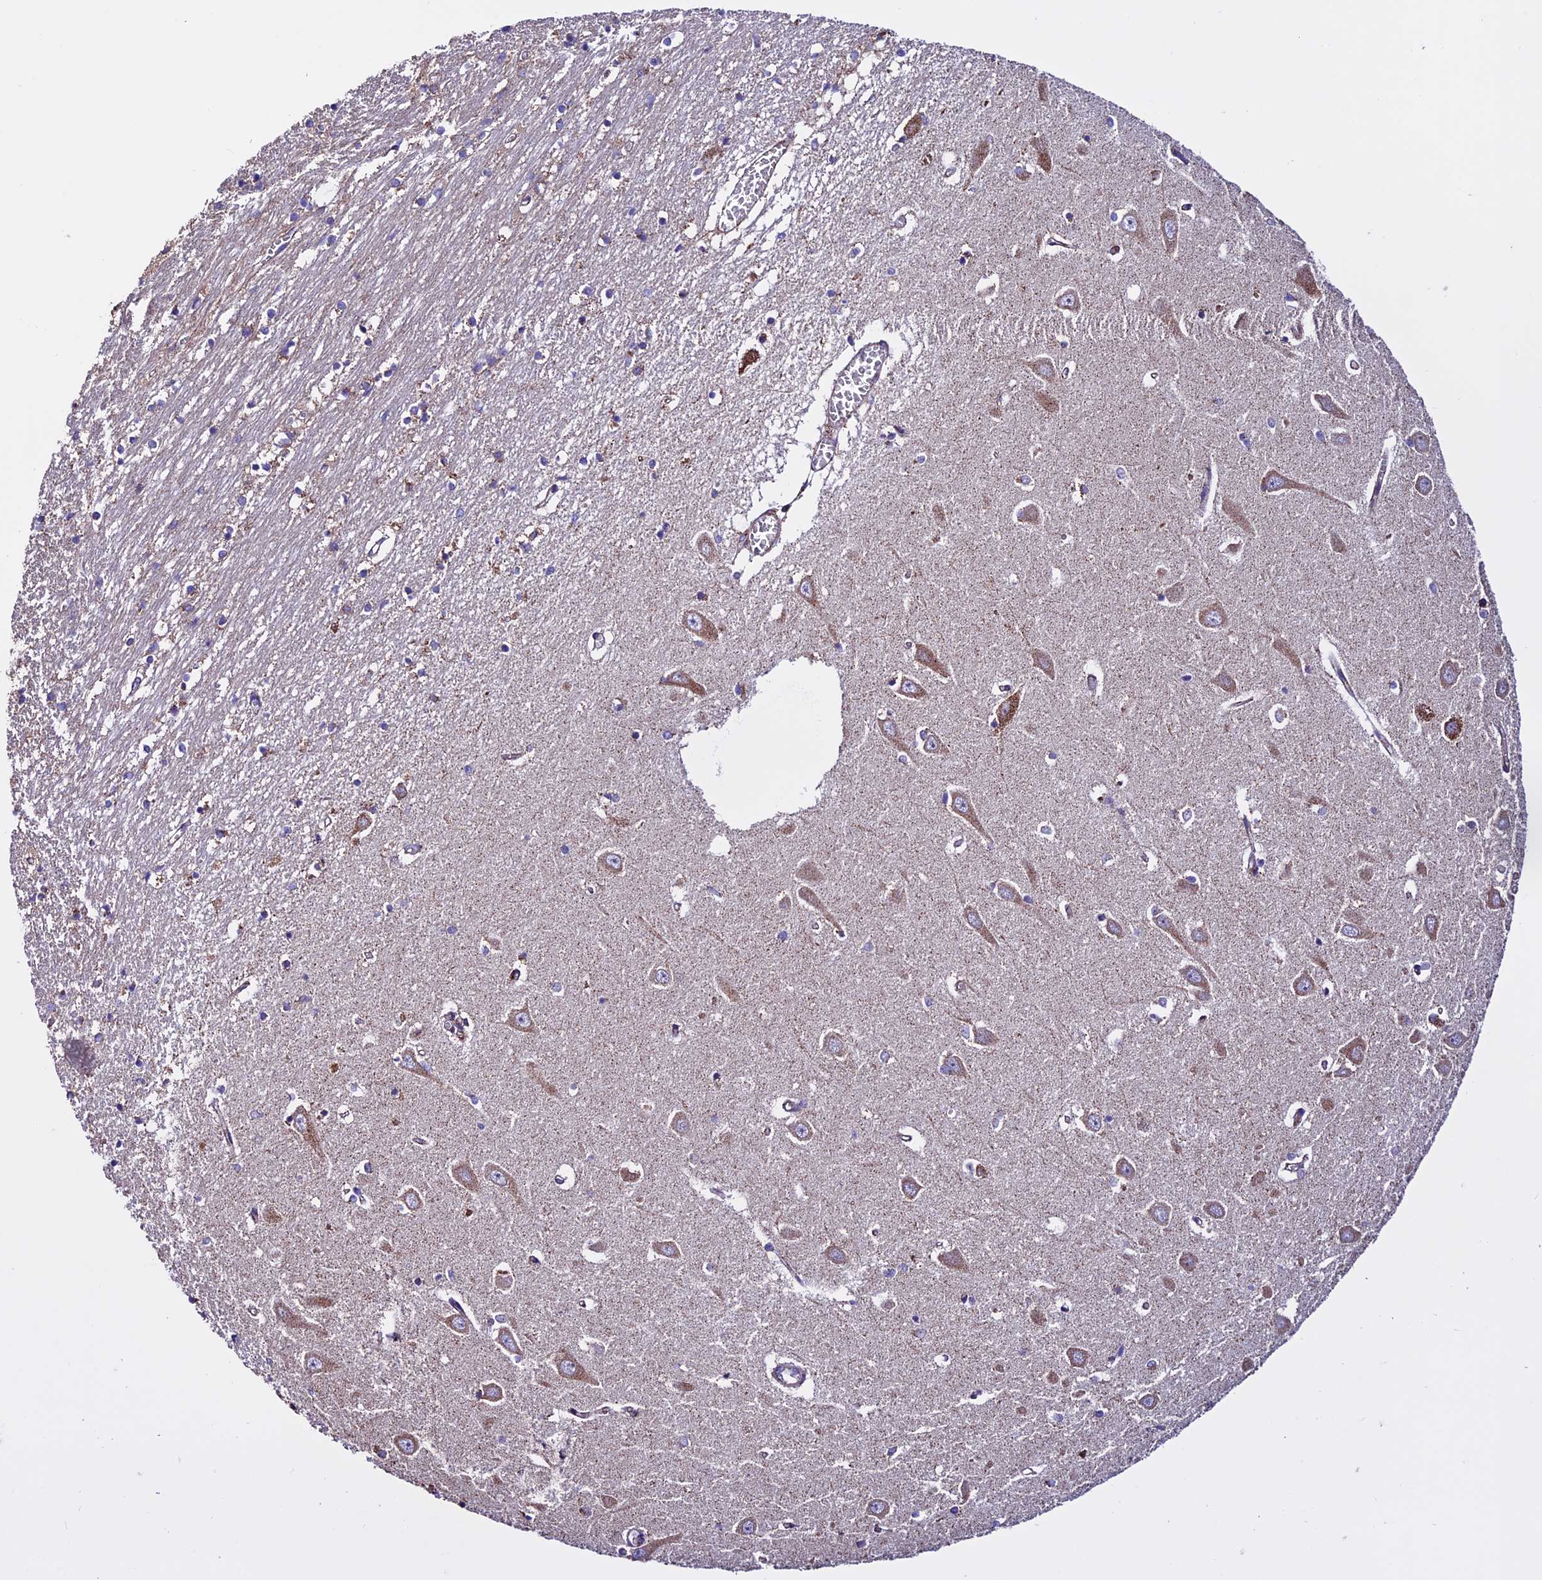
{"staining": {"intensity": "moderate", "quantity": "25%-75%", "location": "cytoplasmic/membranous"}, "tissue": "hippocampus", "cell_type": "Glial cells", "image_type": "normal", "snomed": [{"axis": "morphology", "description": "Normal tissue, NOS"}, {"axis": "topography", "description": "Hippocampus"}], "caption": "Immunohistochemistry photomicrograph of normal hippocampus stained for a protein (brown), which displays medium levels of moderate cytoplasmic/membranous staining in approximately 25%-75% of glial cells.", "gene": "CX3CL1", "patient": {"sex": "male", "age": 70}}